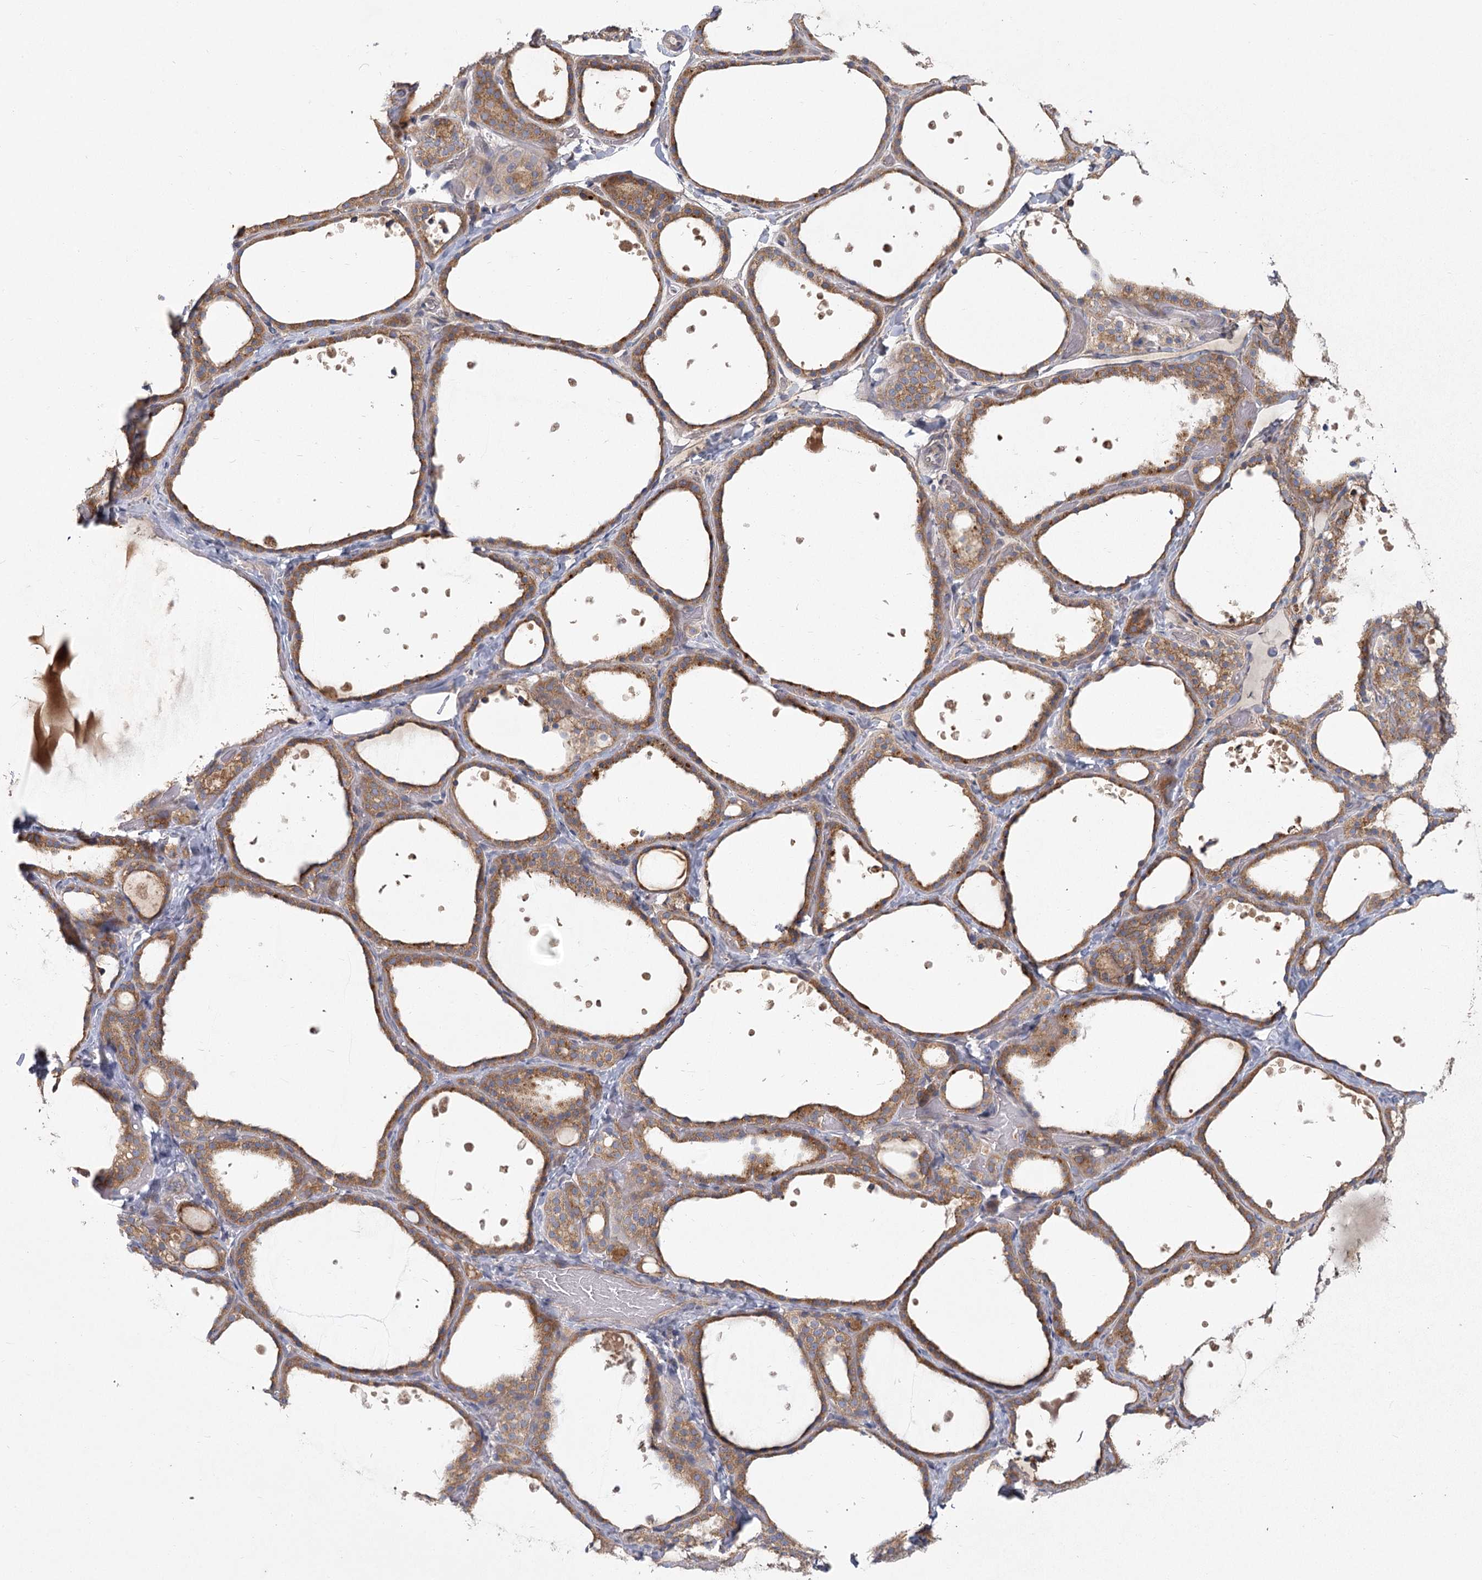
{"staining": {"intensity": "moderate", "quantity": ">75%", "location": "cytoplasmic/membranous"}, "tissue": "thyroid gland", "cell_type": "Glandular cells", "image_type": "normal", "snomed": [{"axis": "morphology", "description": "Normal tissue, NOS"}, {"axis": "topography", "description": "Thyroid gland"}], "caption": "High-magnification brightfield microscopy of benign thyroid gland stained with DAB (3,3'-diaminobenzidine) (brown) and counterstained with hematoxylin (blue). glandular cells exhibit moderate cytoplasmic/membranous expression is appreciated in approximately>75% of cells. (DAB IHC with brightfield microscopy, high magnification).", "gene": "CNTLN", "patient": {"sex": "female", "age": 44}}